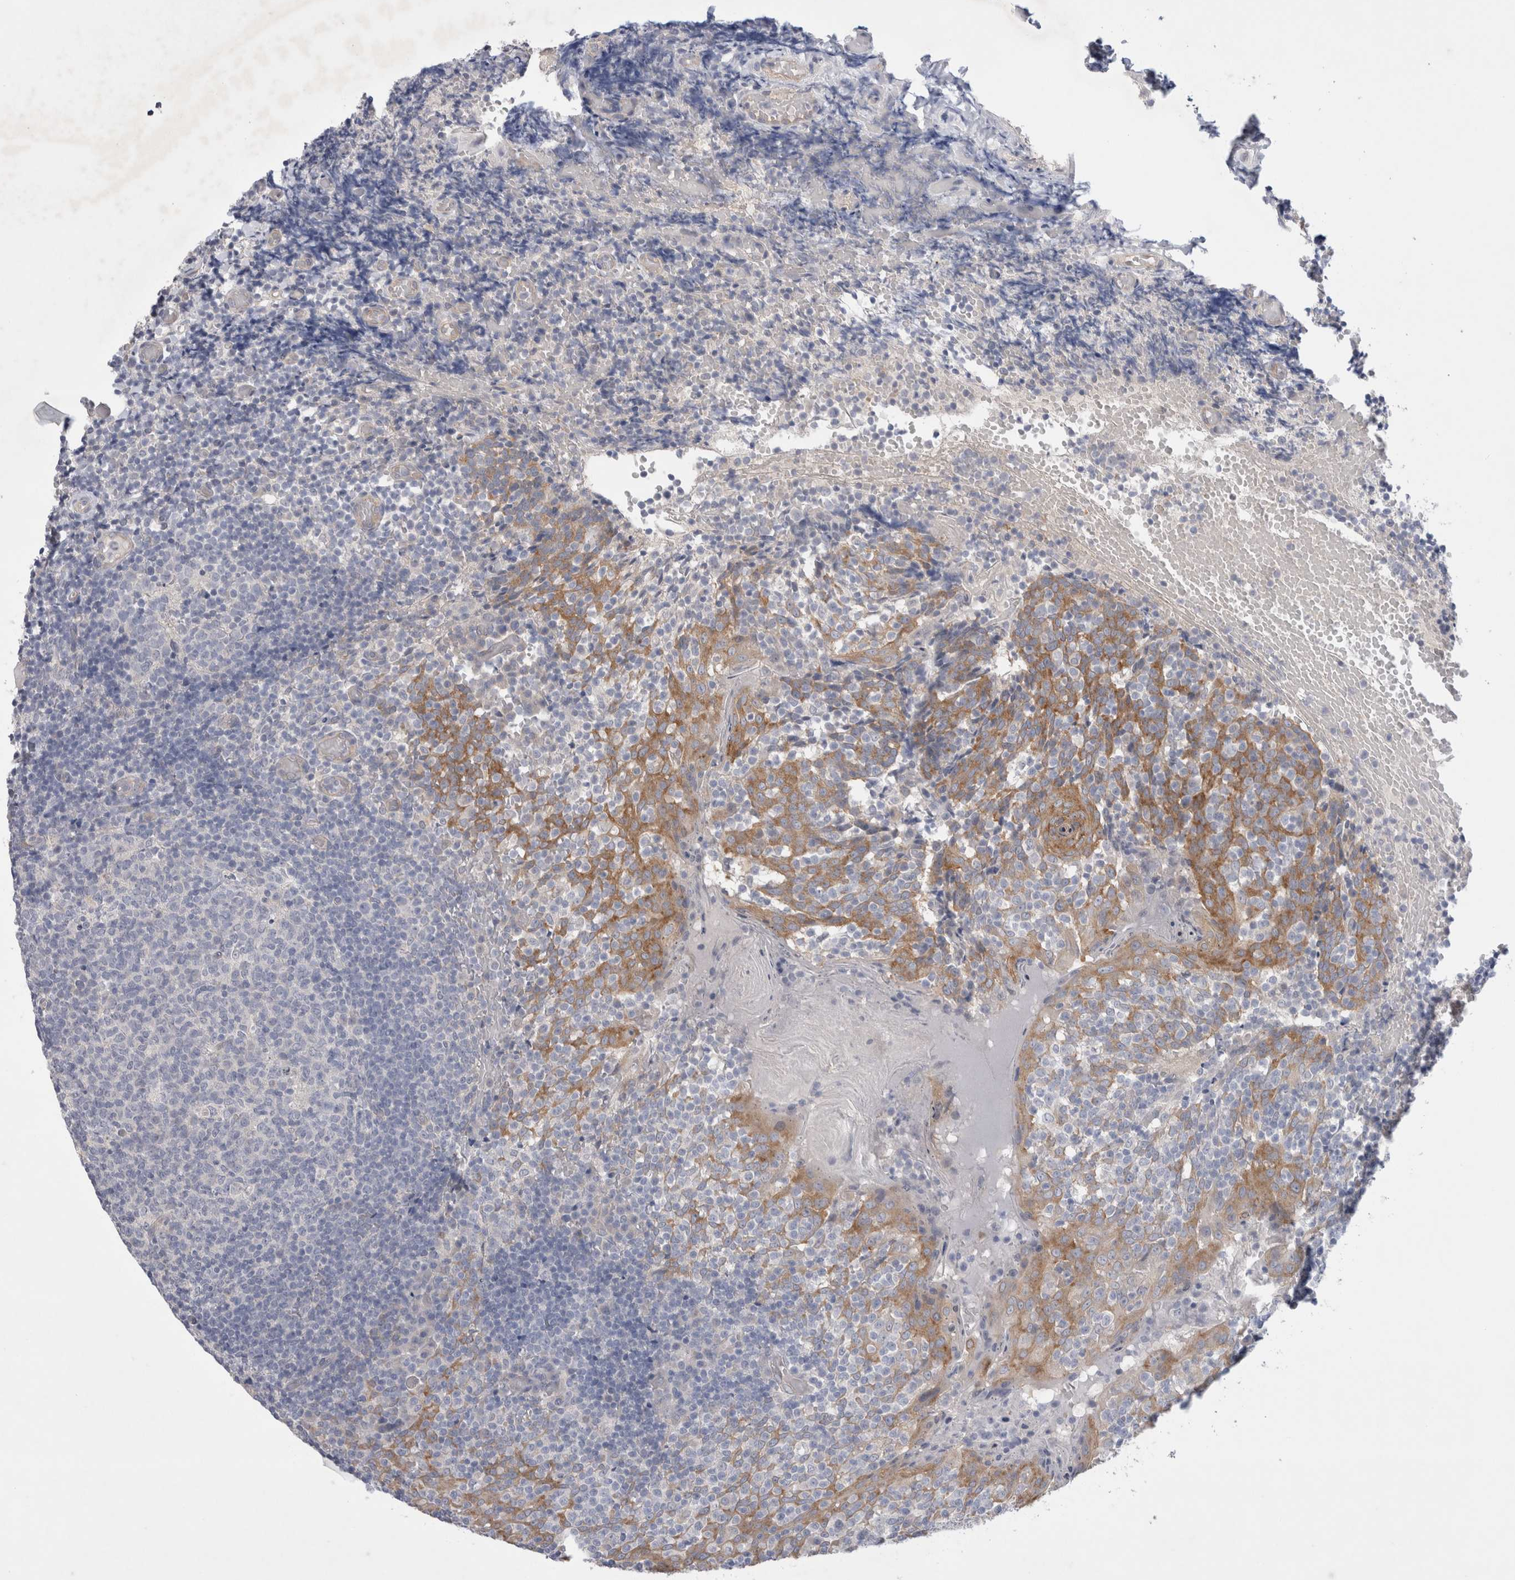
{"staining": {"intensity": "negative", "quantity": "none", "location": "none"}, "tissue": "tonsil", "cell_type": "Germinal center cells", "image_type": "normal", "snomed": [{"axis": "morphology", "description": "Normal tissue, NOS"}, {"axis": "topography", "description": "Tonsil"}], "caption": "Benign tonsil was stained to show a protein in brown. There is no significant staining in germinal center cells. (Brightfield microscopy of DAB immunohistochemistry at high magnification).", "gene": "WIPF2", "patient": {"sex": "female", "age": 19}}